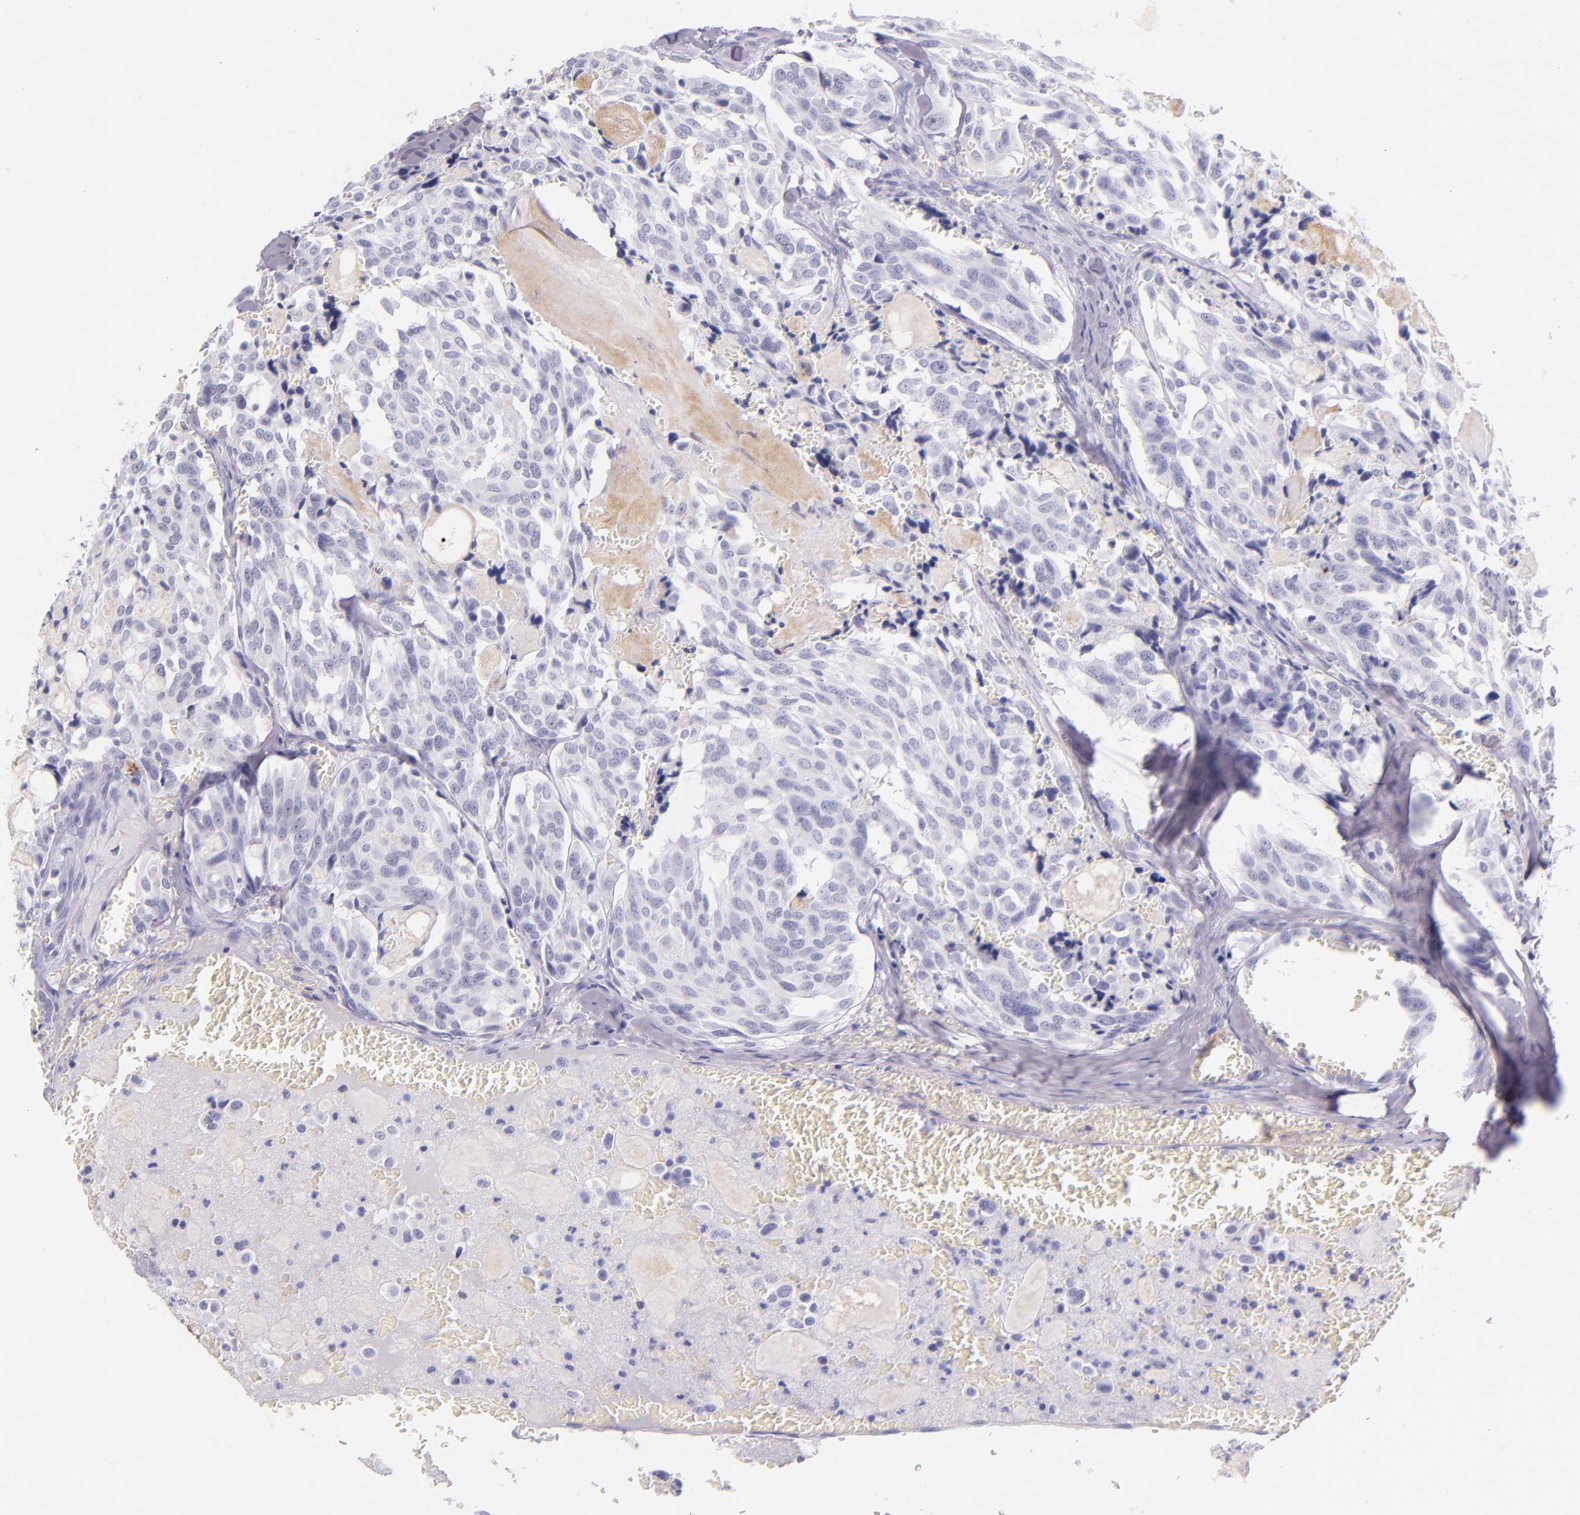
{"staining": {"intensity": "negative", "quantity": "none", "location": "none"}, "tissue": "thyroid cancer", "cell_type": "Tumor cells", "image_type": "cancer", "snomed": [{"axis": "morphology", "description": "Carcinoma, NOS"}, {"axis": "morphology", "description": "Carcinoid, malignant, NOS"}, {"axis": "topography", "description": "Thyroid gland"}], "caption": "Thyroid cancer (malignant carcinoid) stained for a protein using immunohistochemistry (IHC) displays no expression tumor cells.", "gene": "IRF4", "patient": {"sex": "male", "age": 33}}